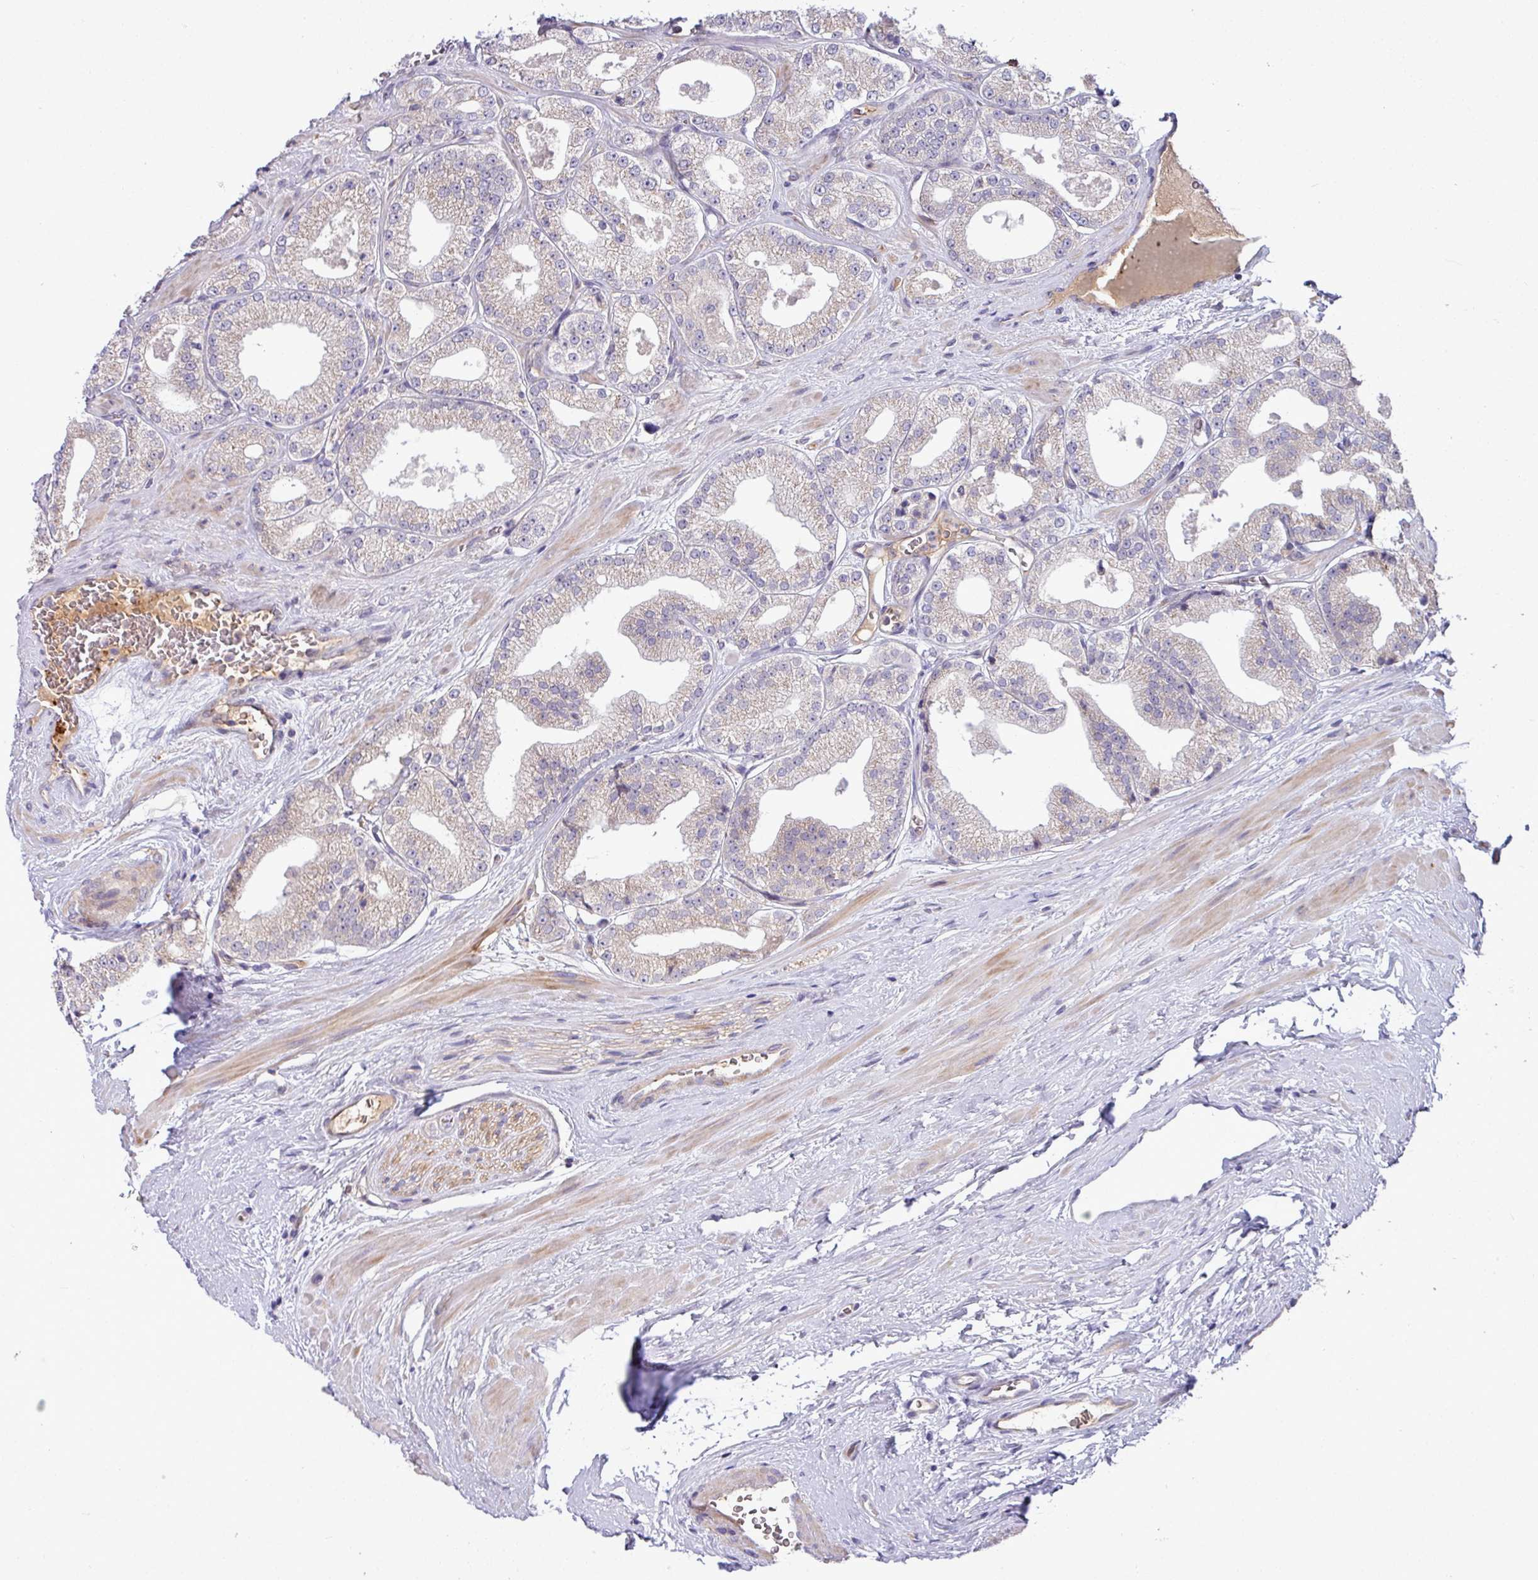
{"staining": {"intensity": "negative", "quantity": "none", "location": "none"}, "tissue": "prostate cancer", "cell_type": "Tumor cells", "image_type": "cancer", "snomed": [{"axis": "morphology", "description": "Adenocarcinoma, High grade"}, {"axis": "topography", "description": "Prostate"}], "caption": "Immunohistochemistry (IHC) micrograph of neoplastic tissue: human prostate high-grade adenocarcinoma stained with DAB displays no significant protein positivity in tumor cells. The staining was performed using DAB (3,3'-diaminobenzidine) to visualize the protein expression in brown, while the nuclei were stained in blue with hematoxylin (Magnification: 20x).", "gene": "B4GALNT4", "patient": {"sex": "male", "age": 68}}